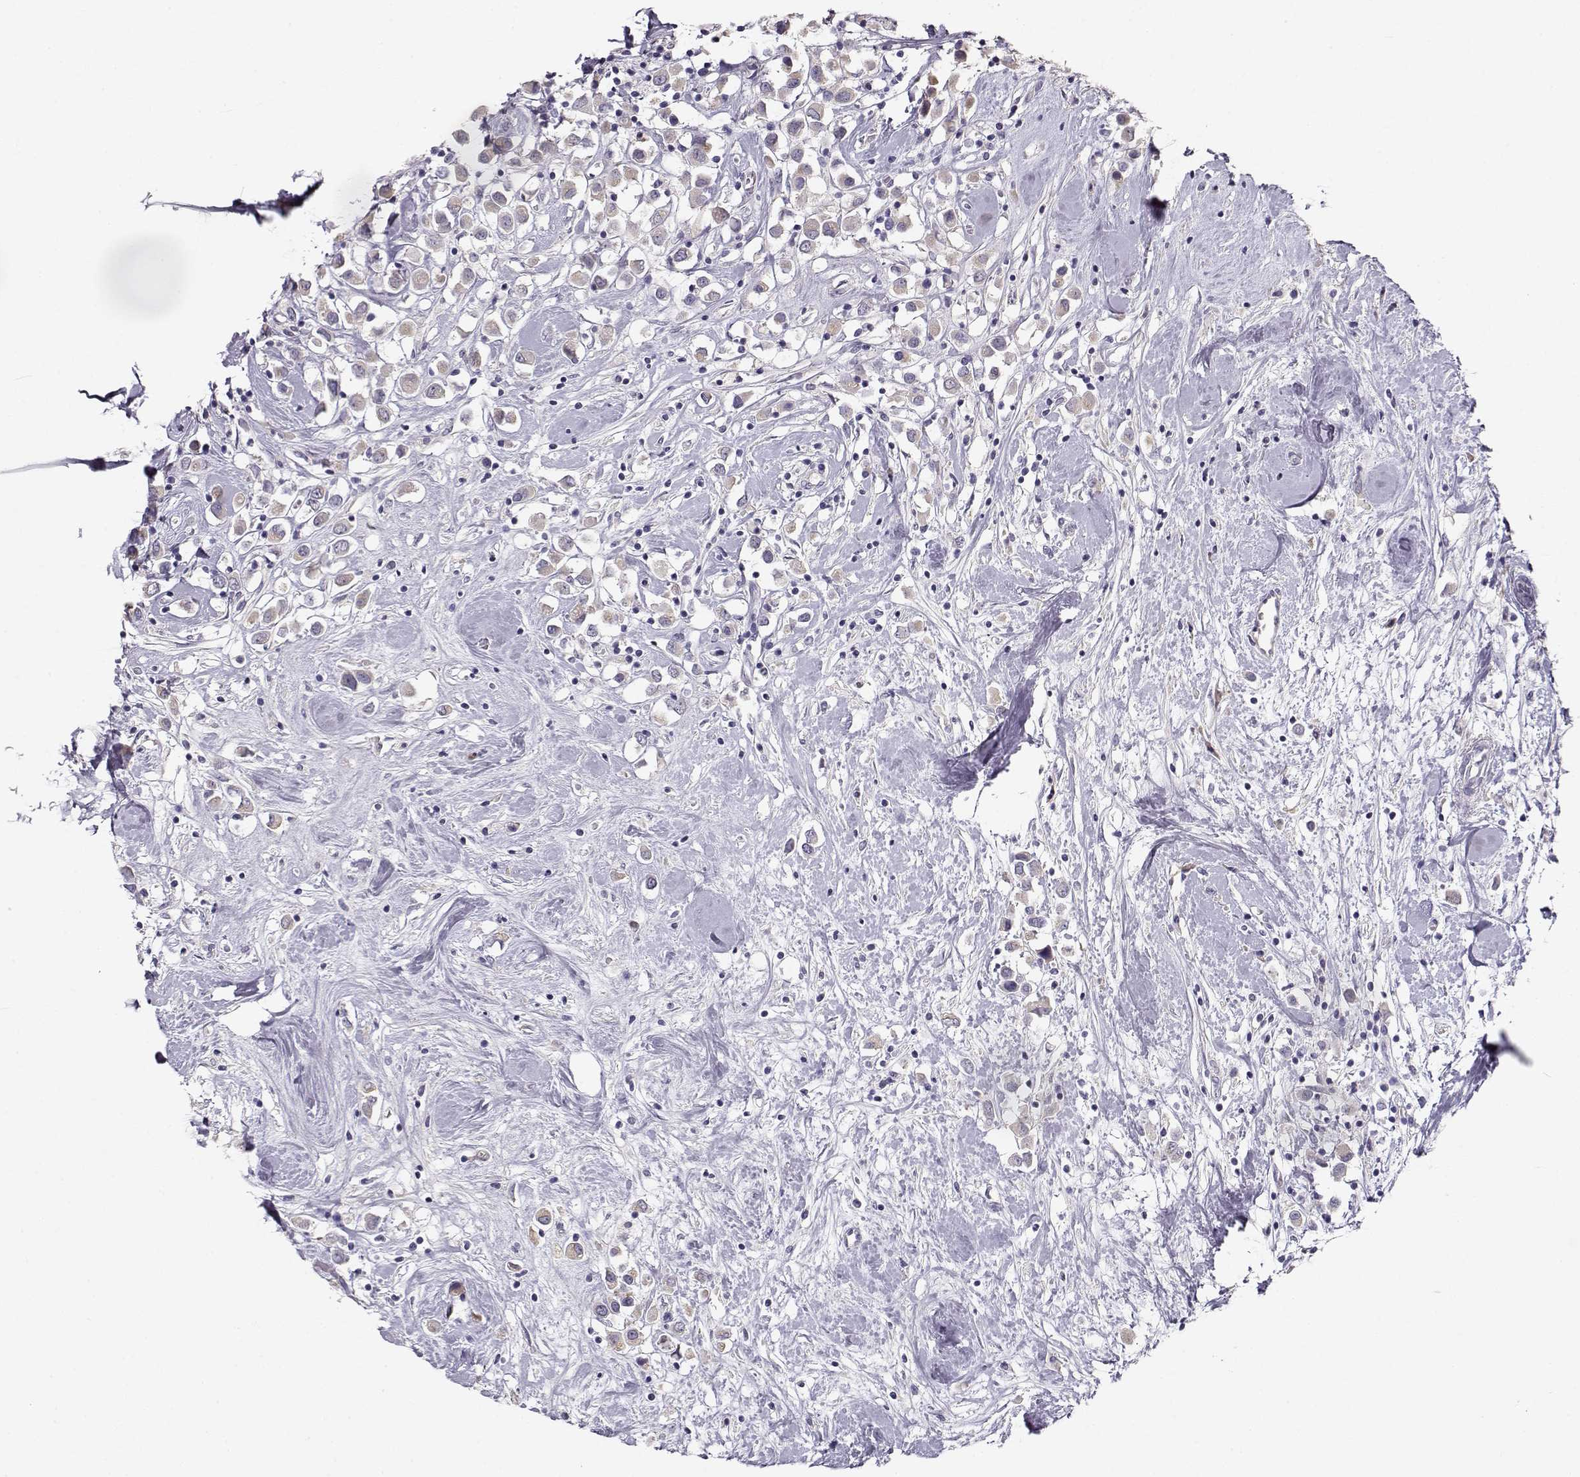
{"staining": {"intensity": "negative", "quantity": "none", "location": "none"}, "tissue": "breast cancer", "cell_type": "Tumor cells", "image_type": "cancer", "snomed": [{"axis": "morphology", "description": "Duct carcinoma"}, {"axis": "topography", "description": "Breast"}], "caption": "Image shows no significant protein positivity in tumor cells of breast cancer (infiltrating ductal carcinoma).", "gene": "GLIPR1L2", "patient": {"sex": "female", "age": 61}}